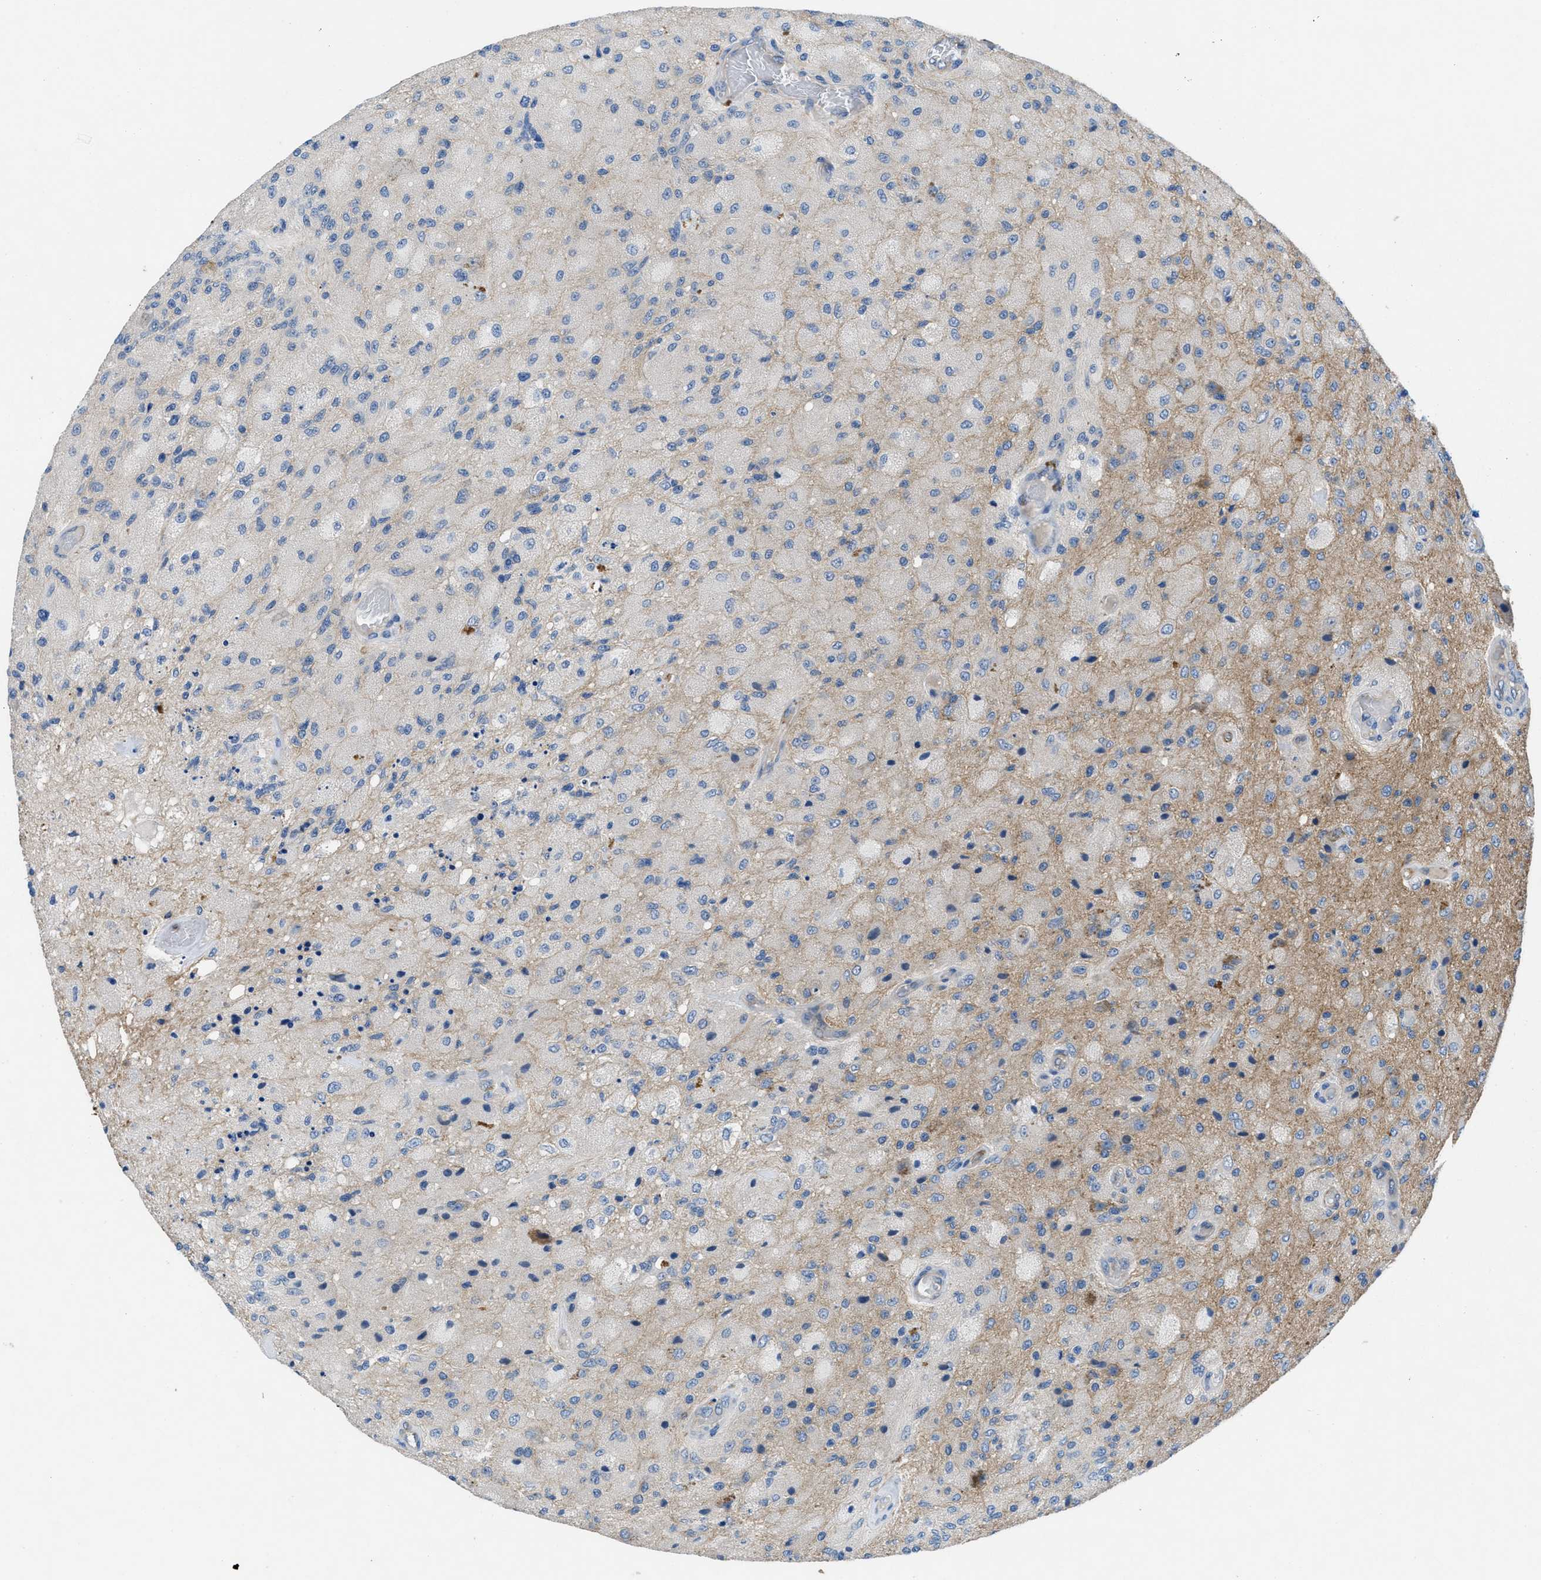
{"staining": {"intensity": "negative", "quantity": "none", "location": "none"}, "tissue": "glioma", "cell_type": "Tumor cells", "image_type": "cancer", "snomed": [{"axis": "morphology", "description": "Normal tissue, NOS"}, {"axis": "morphology", "description": "Glioma, malignant, High grade"}, {"axis": "topography", "description": "Cerebral cortex"}], "caption": "DAB (3,3'-diaminobenzidine) immunohistochemical staining of human malignant high-grade glioma exhibits no significant positivity in tumor cells.", "gene": "PGR", "patient": {"sex": "male", "age": 77}}